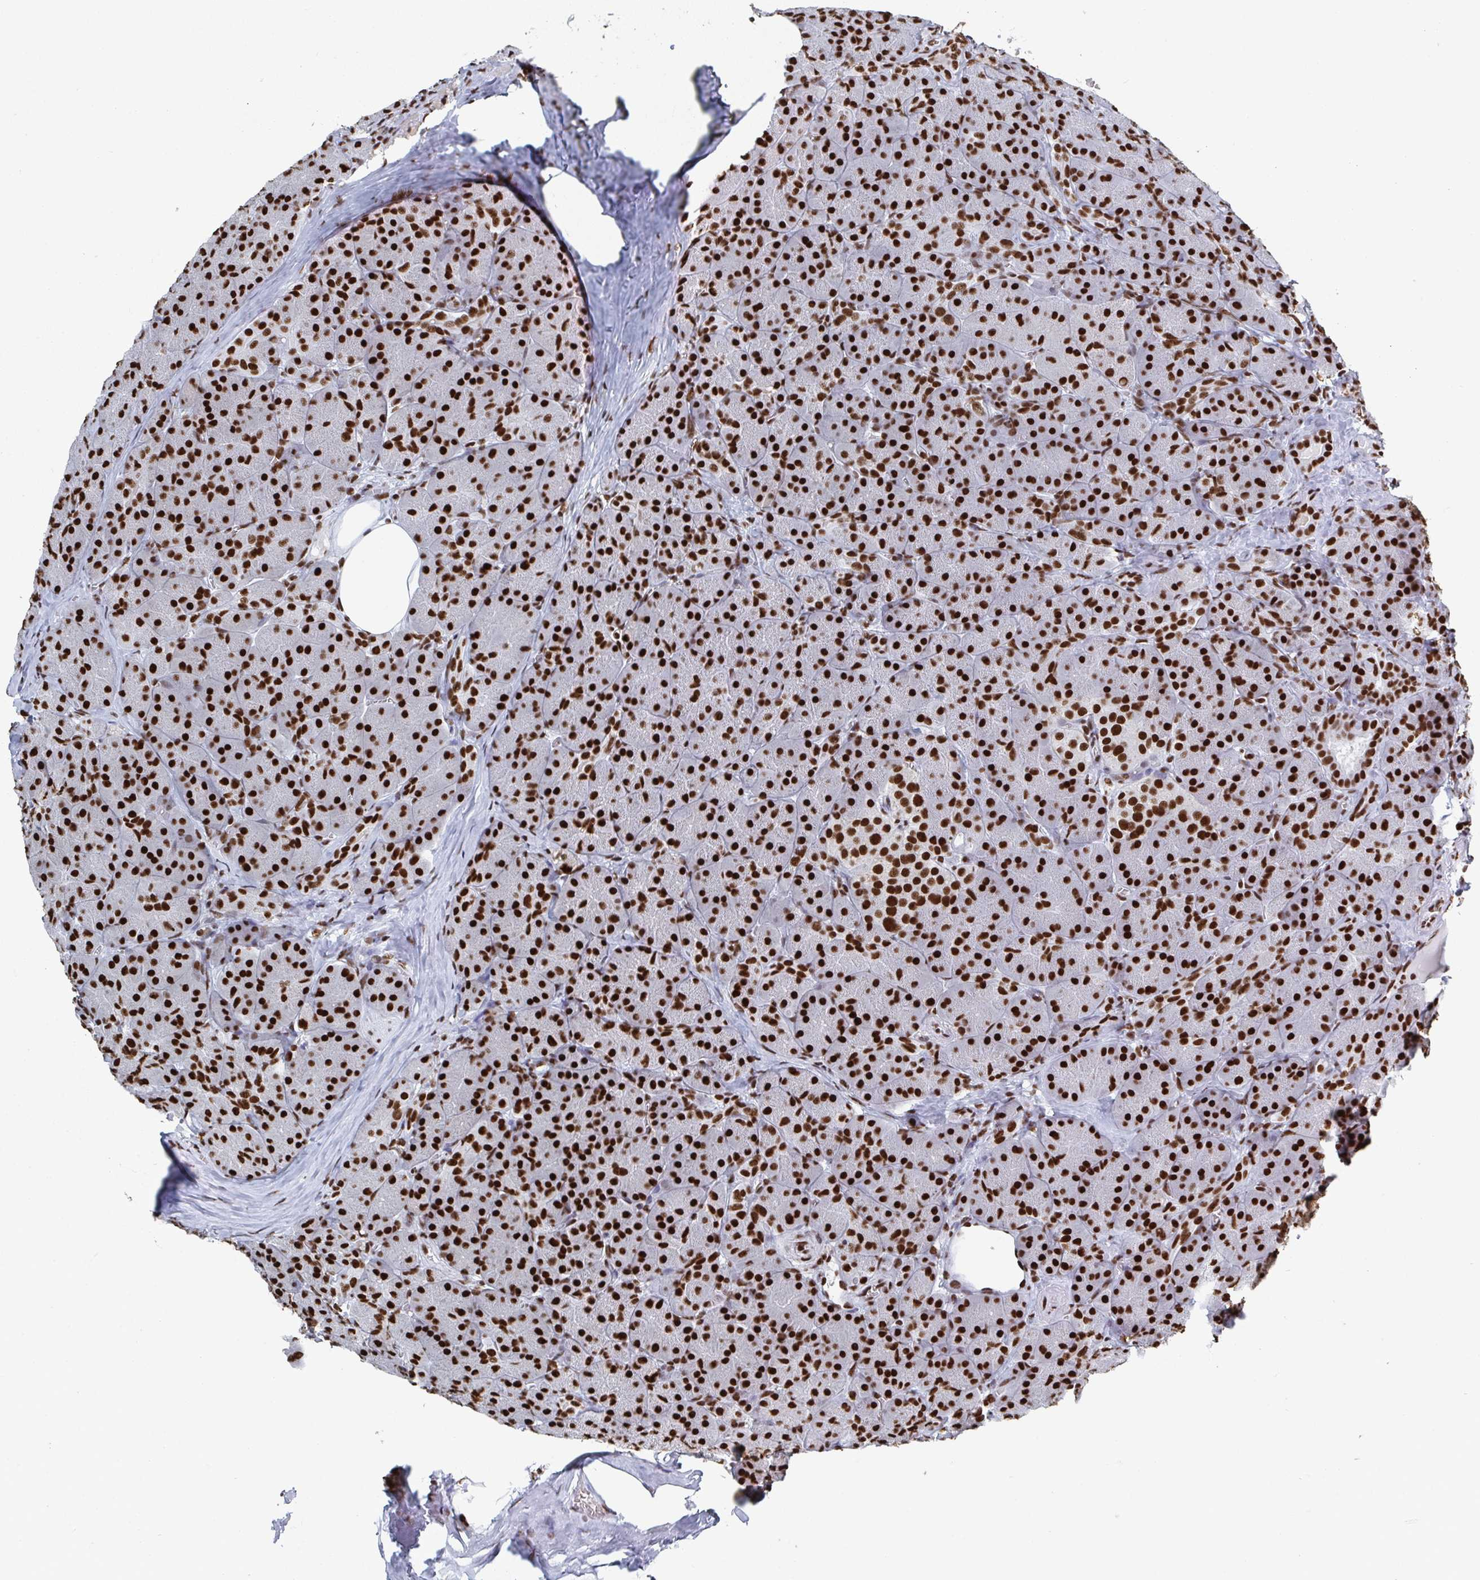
{"staining": {"intensity": "strong", "quantity": ">75%", "location": "cytoplasmic/membranous,nuclear"}, "tissue": "pancreas", "cell_type": "Exocrine glandular cells", "image_type": "normal", "snomed": [{"axis": "morphology", "description": "Normal tissue, NOS"}, {"axis": "topography", "description": "Pancreas"}], "caption": "Strong cytoplasmic/membranous,nuclear protein positivity is identified in about >75% of exocrine glandular cells in pancreas. Ihc stains the protein in brown and the nuclei are stained blue.", "gene": "GAR1", "patient": {"sex": "male", "age": 57}}